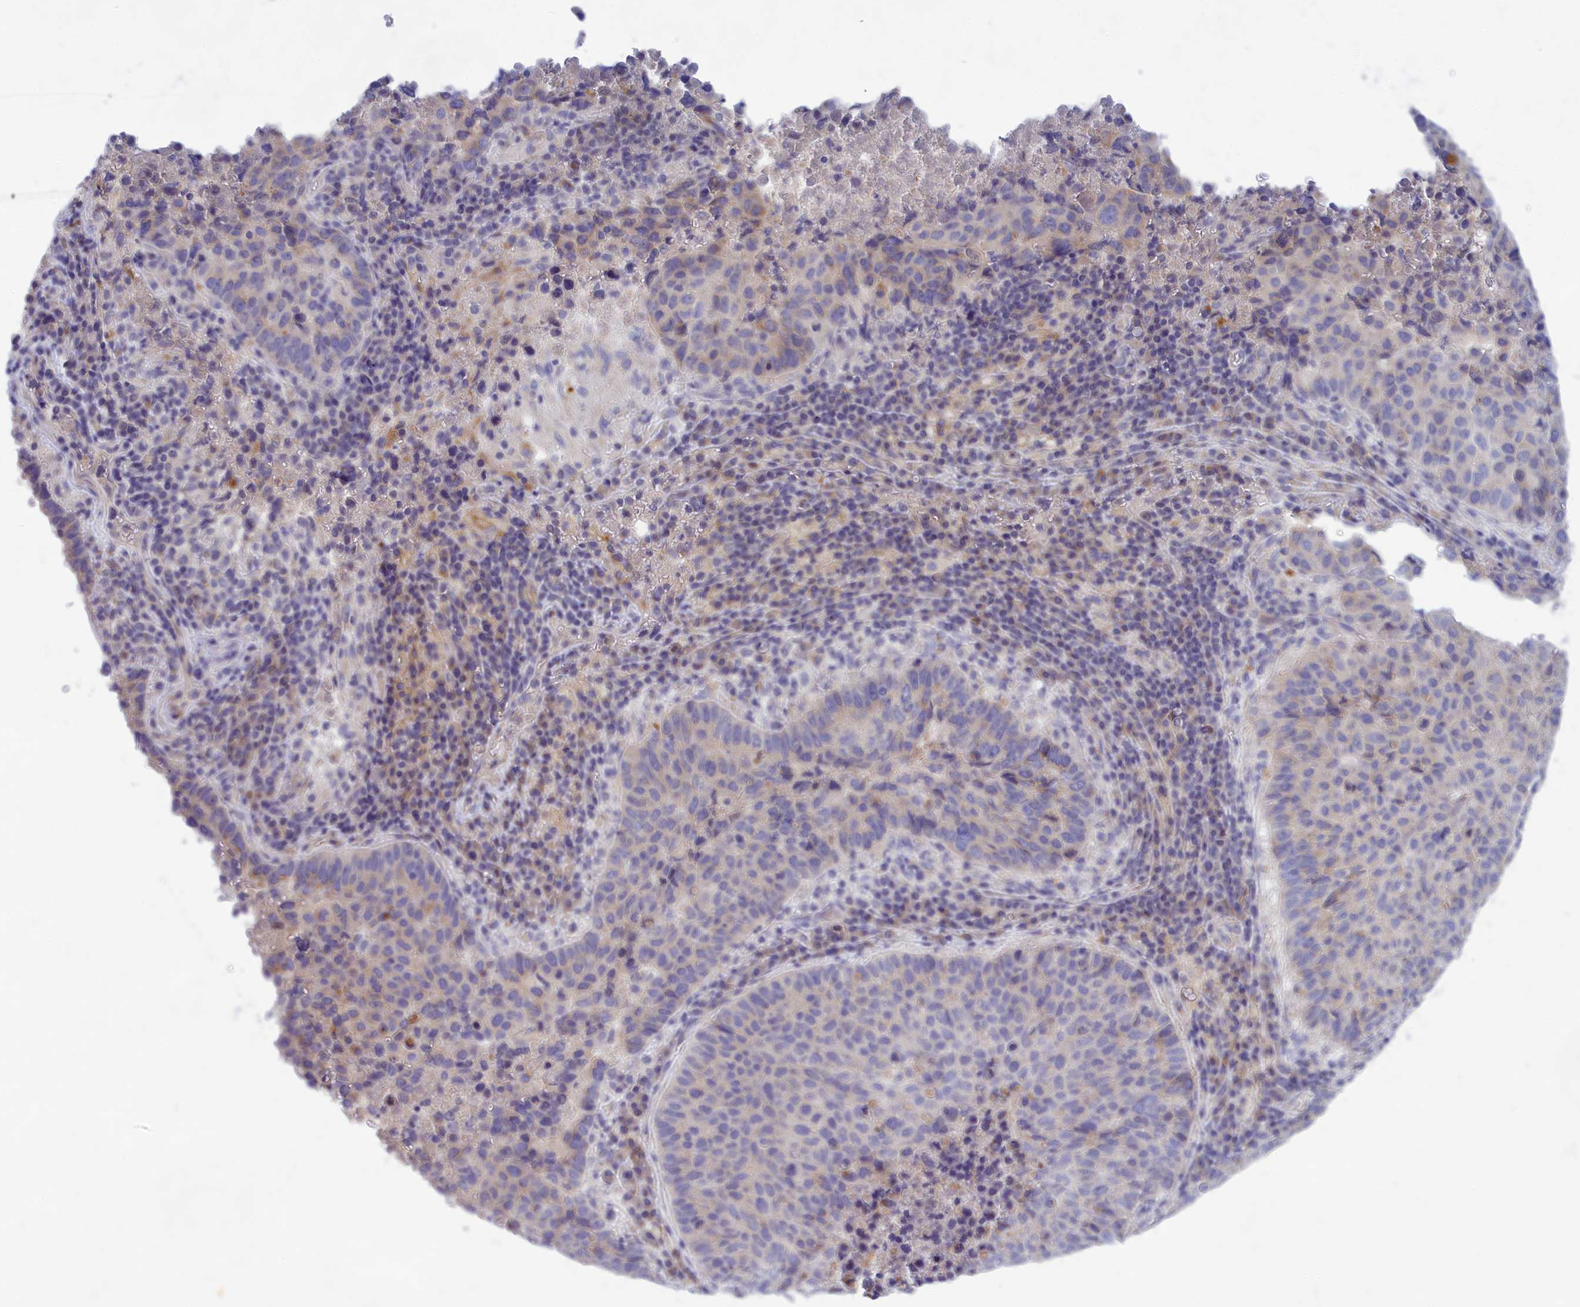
{"staining": {"intensity": "negative", "quantity": "none", "location": "none"}, "tissue": "lung cancer", "cell_type": "Tumor cells", "image_type": "cancer", "snomed": [{"axis": "morphology", "description": "Squamous cell carcinoma, NOS"}, {"axis": "topography", "description": "Lung"}], "caption": "Human squamous cell carcinoma (lung) stained for a protein using IHC displays no expression in tumor cells.", "gene": "TMEM30B", "patient": {"sex": "male", "age": 73}}